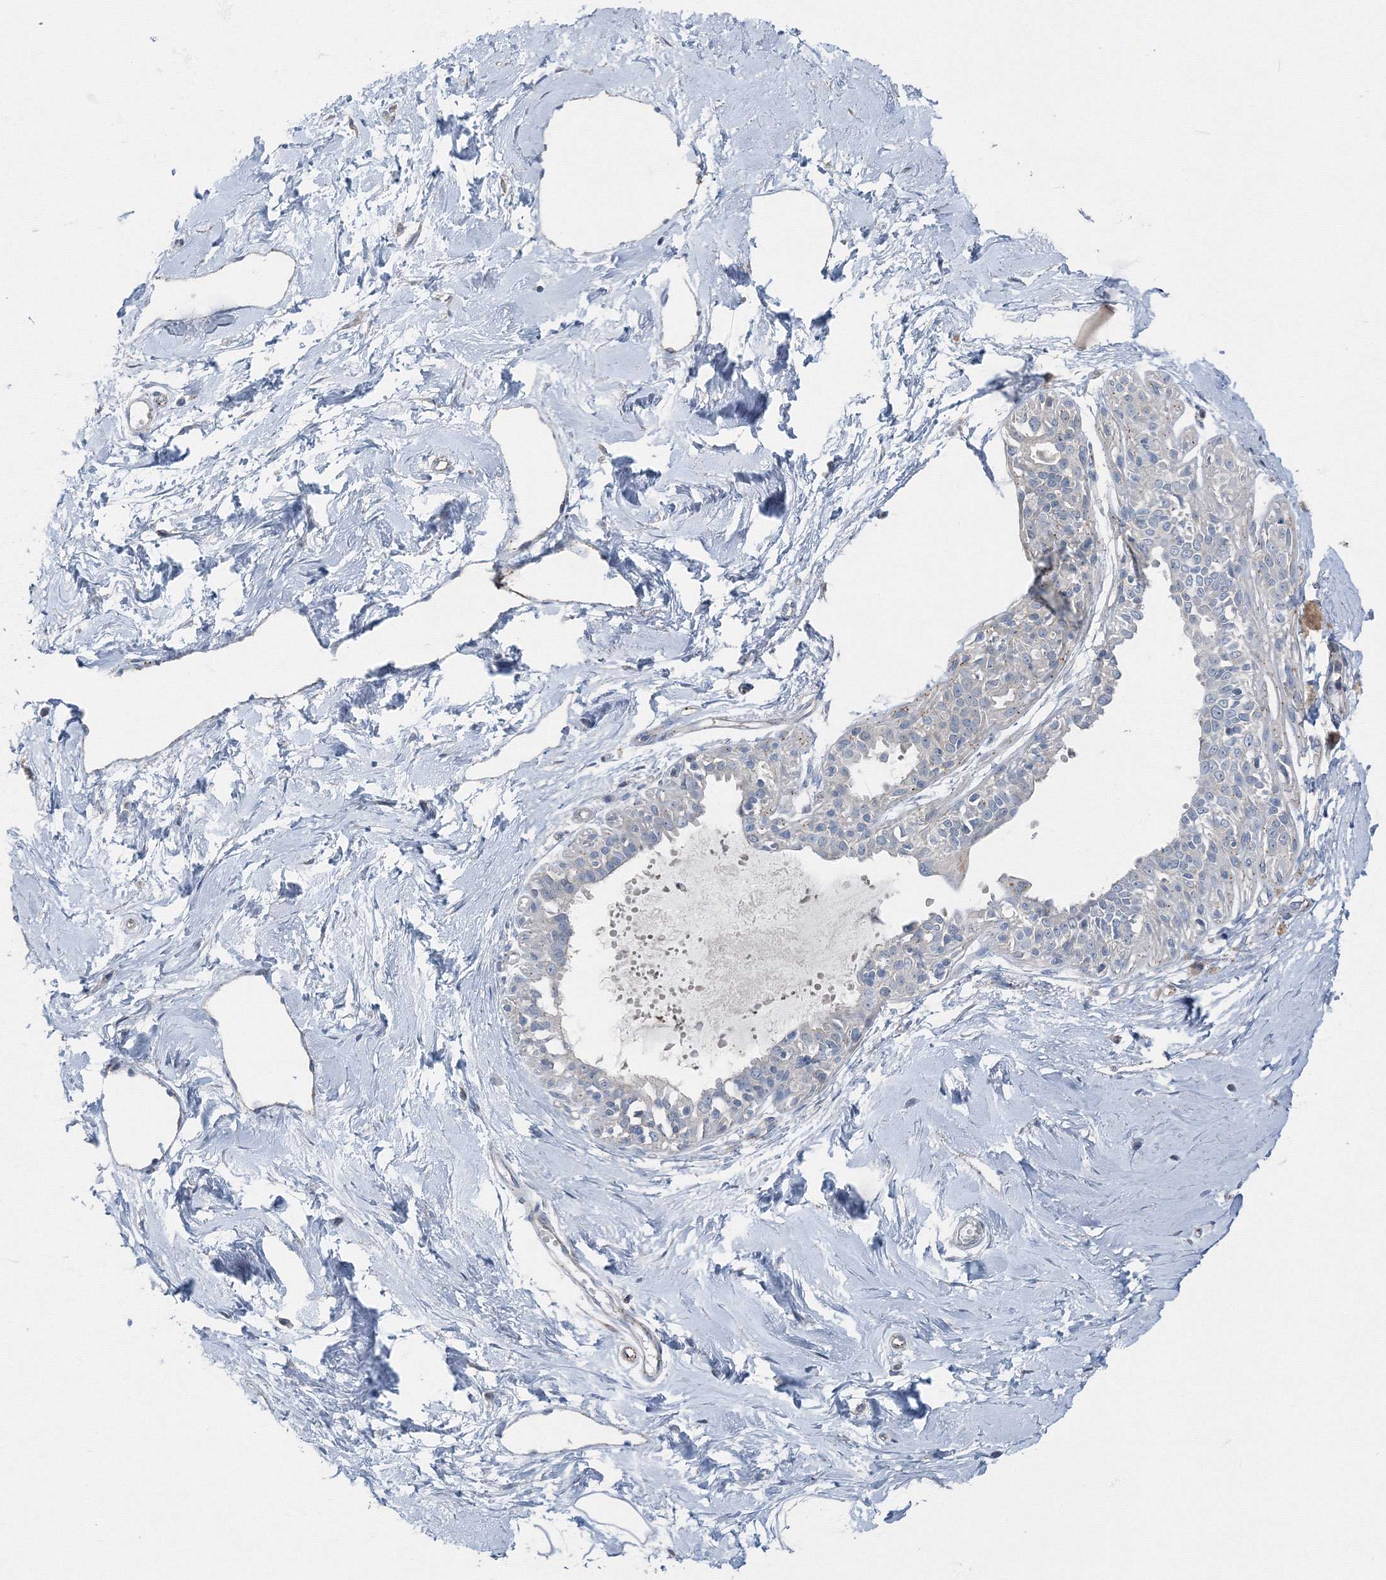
{"staining": {"intensity": "negative", "quantity": "none", "location": "none"}, "tissue": "breast", "cell_type": "Adipocytes", "image_type": "normal", "snomed": [{"axis": "morphology", "description": "Normal tissue, NOS"}, {"axis": "topography", "description": "Breast"}], "caption": "There is no significant expression in adipocytes of breast. (Immunohistochemistry (ihc), brightfield microscopy, high magnification).", "gene": "AASDH", "patient": {"sex": "female", "age": 45}}